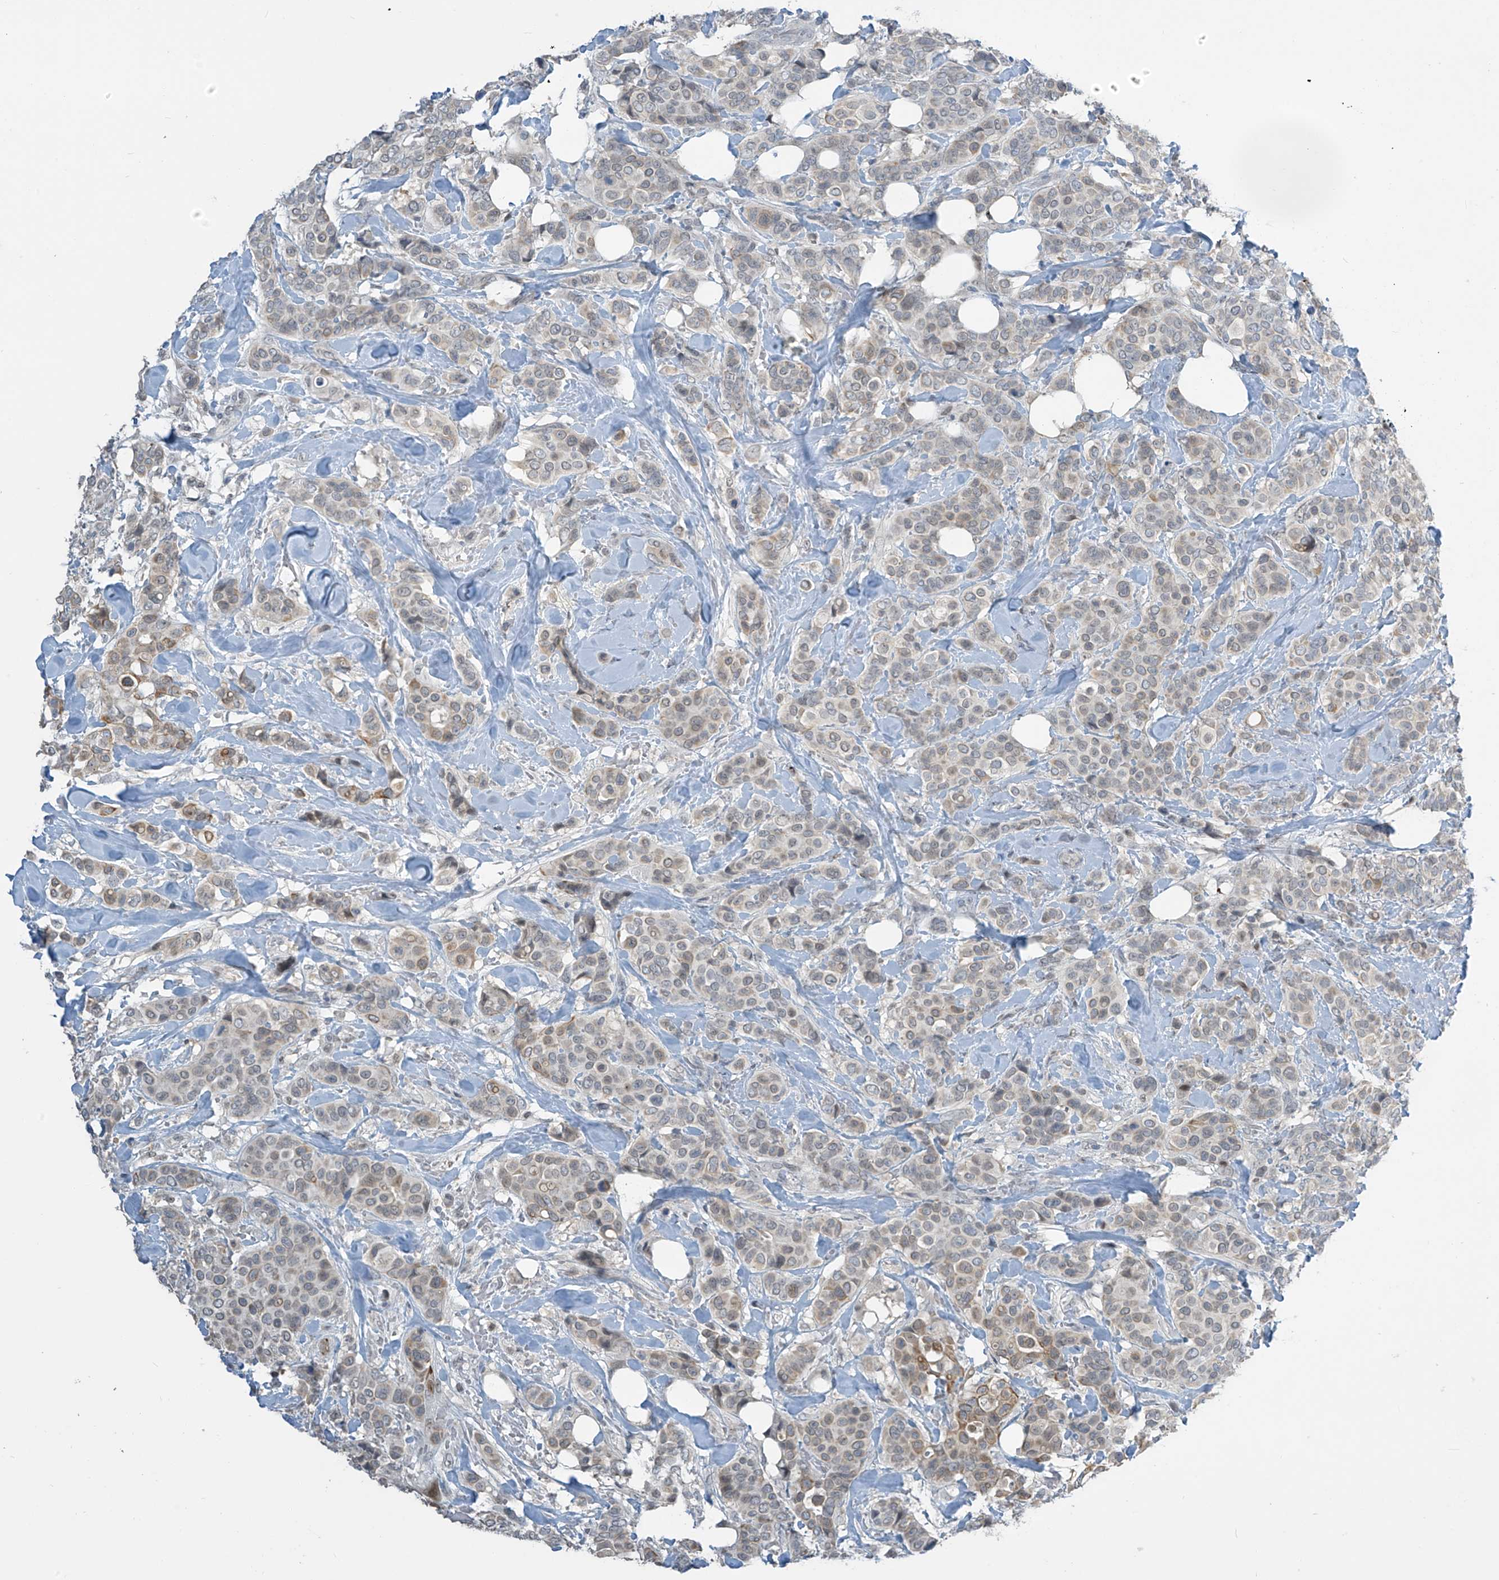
{"staining": {"intensity": "weak", "quantity": "25%-75%", "location": "cytoplasmic/membranous,nuclear"}, "tissue": "breast cancer", "cell_type": "Tumor cells", "image_type": "cancer", "snomed": [{"axis": "morphology", "description": "Lobular carcinoma"}, {"axis": "topography", "description": "Breast"}], "caption": "Tumor cells demonstrate low levels of weak cytoplasmic/membranous and nuclear expression in about 25%-75% of cells in human breast cancer.", "gene": "METAP1D", "patient": {"sex": "female", "age": 51}}